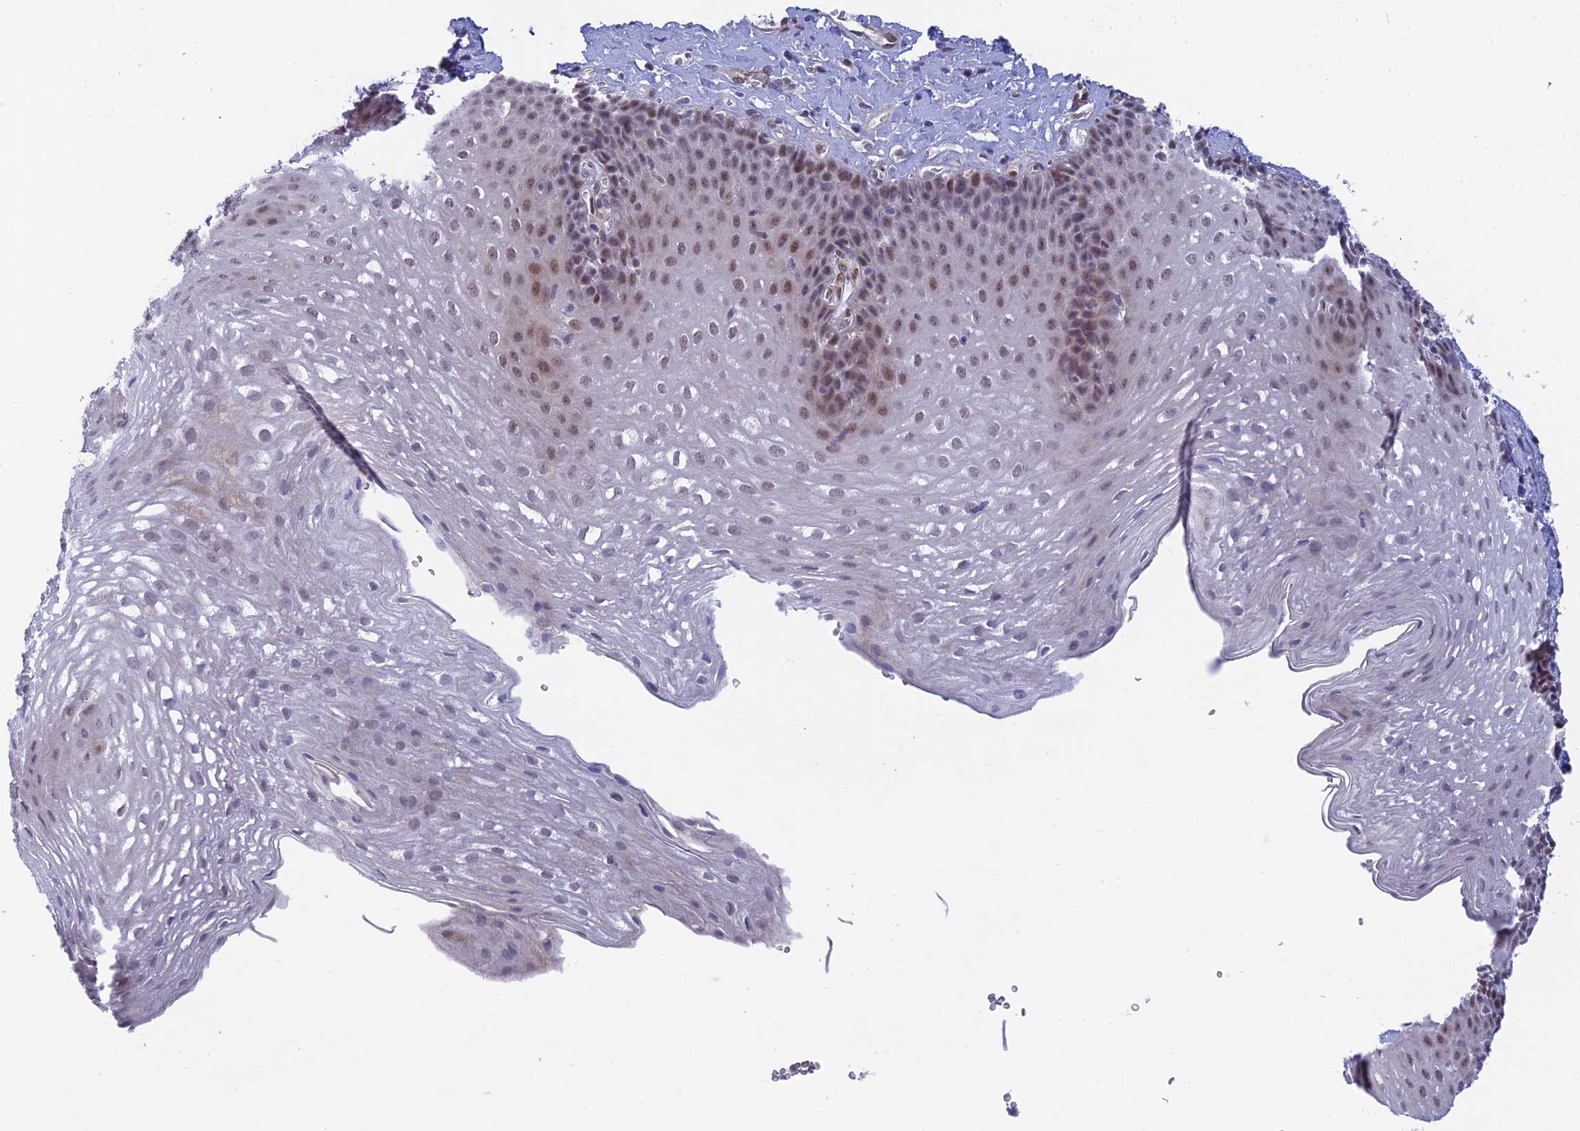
{"staining": {"intensity": "moderate", "quantity": "25%-75%", "location": "nuclear"}, "tissue": "esophagus", "cell_type": "Squamous epithelial cells", "image_type": "normal", "snomed": [{"axis": "morphology", "description": "Normal tissue, NOS"}, {"axis": "topography", "description": "Esophagus"}], "caption": "A brown stain labels moderate nuclear staining of a protein in squamous epithelial cells of benign human esophagus. (Stains: DAB (3,3'-diaminobenzidine) in brown, nuclei in blue, Microscopy: brightfield microscopy at high magnification).", "gene": "CLK4", "patient": {"sex": "female", "age": 66}}